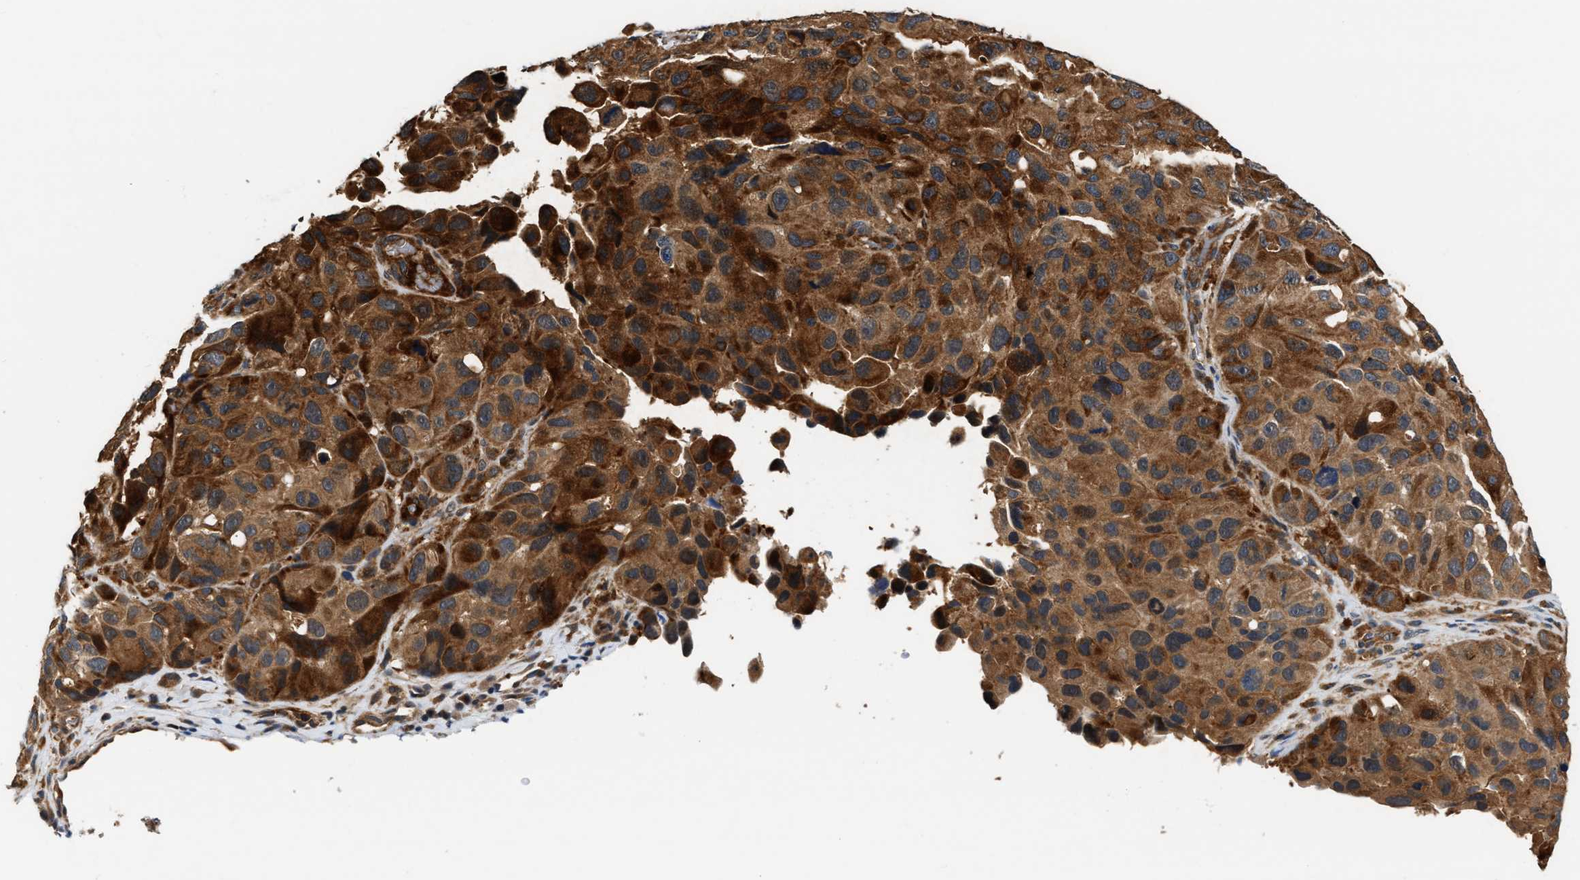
{"staining": {"intensity": "strong", "quantity": ">75%", "location": "cytoplasmic/membranous"}, "tissue": "melanoma", "cell_type": "Tumor cells", "image_type": "cancer", "snomed": [{"axis": "morphology", "description": "Malignant melanoma, NOS"}, {"axis": "topography", "description": "Skin"}], "caption": "Melanoma tissue displays strong cytoplasmic/membranous staining in approximately >75% of tumor cells, visualized by immunohistochemistry.", "gene": "TUT7", "patient": {"sex": "female", "age": 73}}